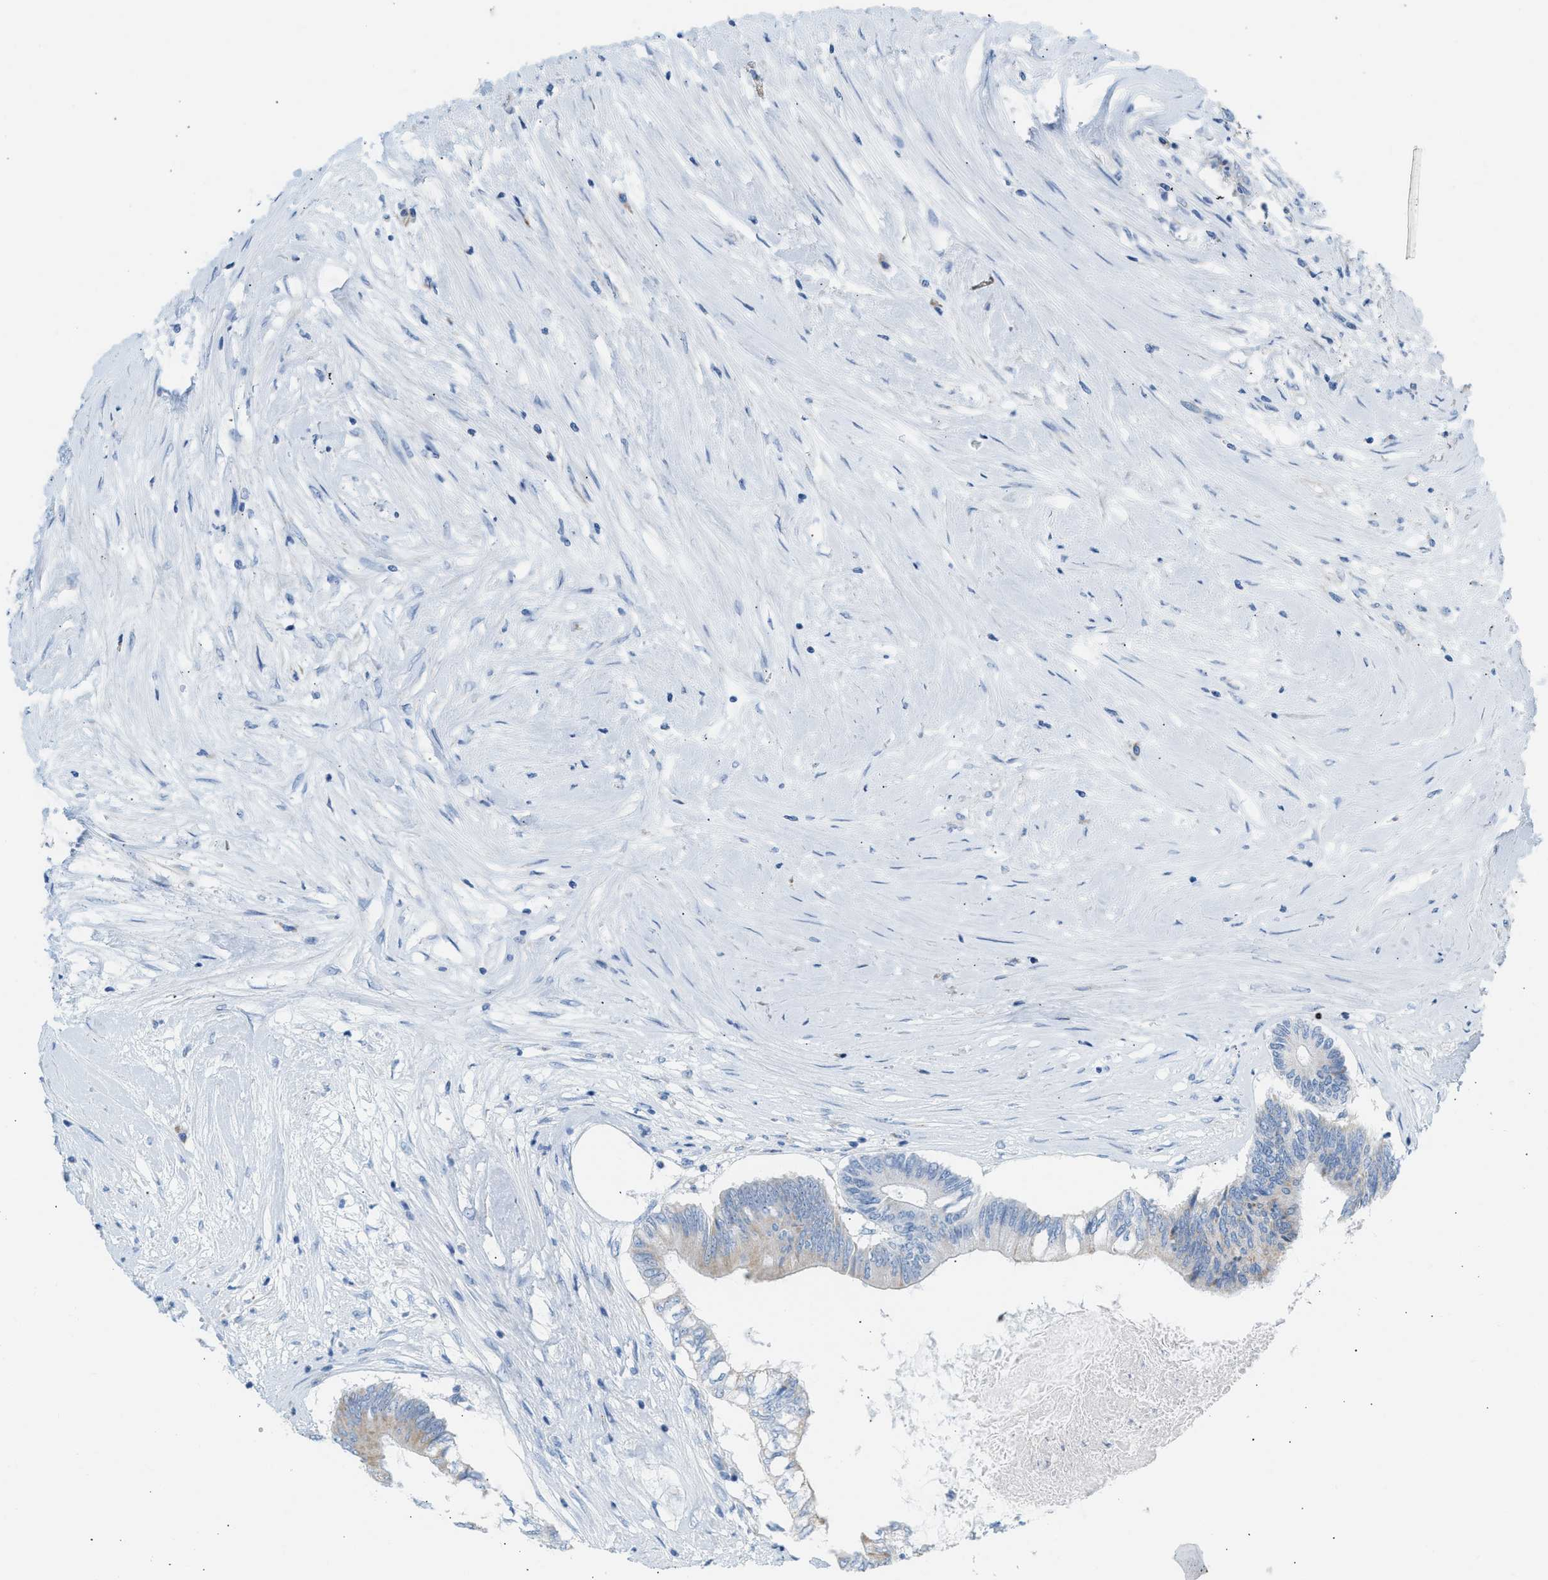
{"staining": {"intensity": "weak", "quantity": "<25%", "location": "cytoplasmic/membranous"}, "tissue": "colorectal cancer", "cell_type": "Tumor cells", "image_type": "cancer", "snomed": [{"axis": "morphology", "description": "Adenocarcinoma, NOS"}, {"axis": "topography", "description": "Rectum"}], "caption": "Tumor cells show no significant protein expression in colorectal cancer (adenocarcinoma). (DAB (3,3'-diaminobenzidine) immunohistochemistry visualized using brightfield microscopy, high magnification).", "gene": "NDUFS8", "patient": {"sex": "male", "age": 63}}